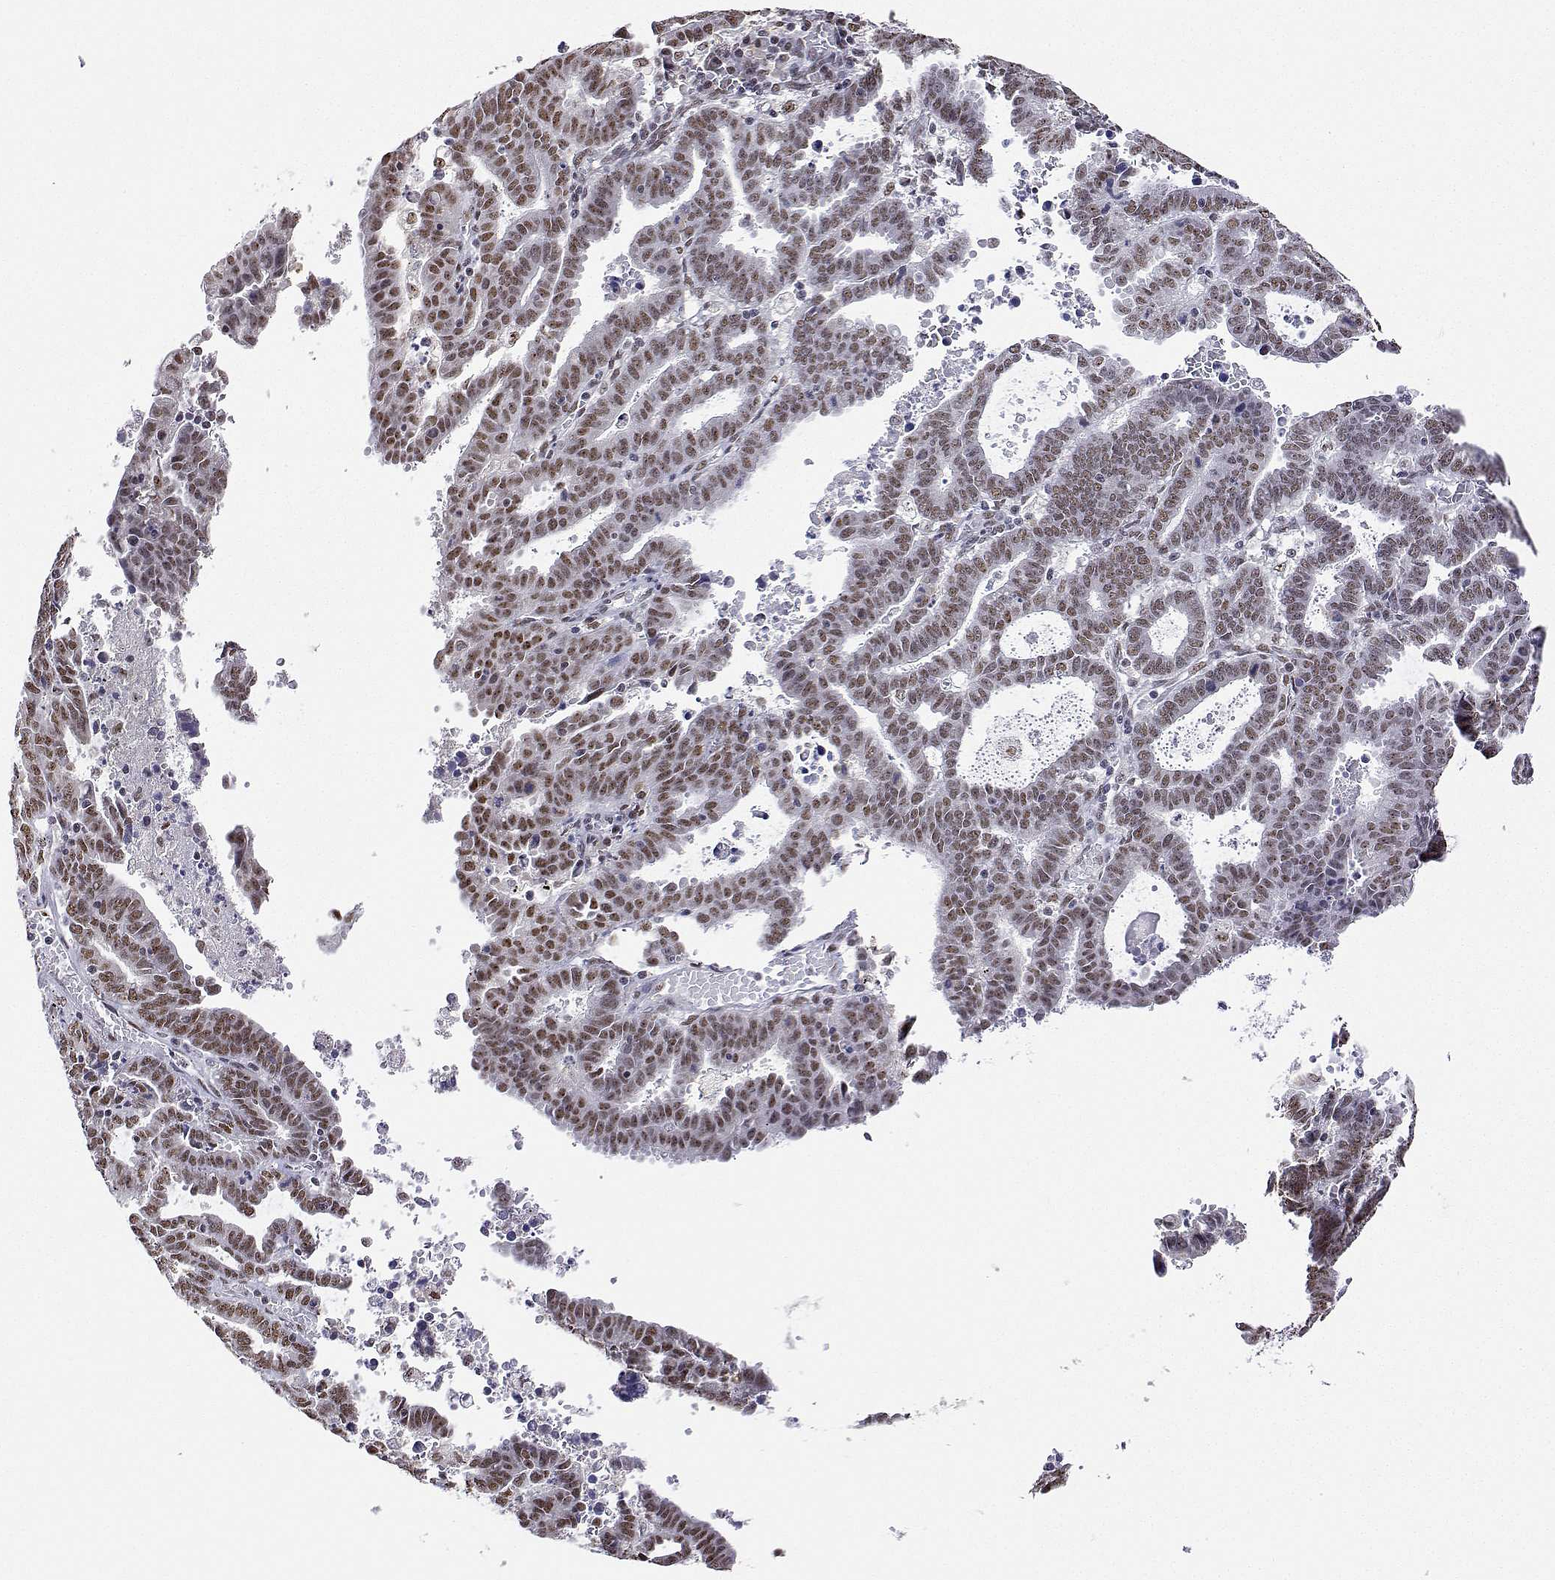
{"staining": {"intensity": "moderate", "quantity": ">75%", "location": "nuclear"}, "tissue": "endometrial cancer", "cell_type": "Tumor cells", "image_type": "cancer", "snomed": [{"axis": "morphology", "description": "Adenocarcinoma, NOS"}, {"axis": "topography", "description": "Uterus"}], "caption": "High-magnification brightfield microscopy of adenocarcinoma (endometrial) stained with DAB (brown) and counterstained with hematoxylin (blue). tumor cells exhibit moderate nuclear staining is seen in about>75% of cells.", "gene": "ADAR", "patient": {"sex": "female", "age": 83}}